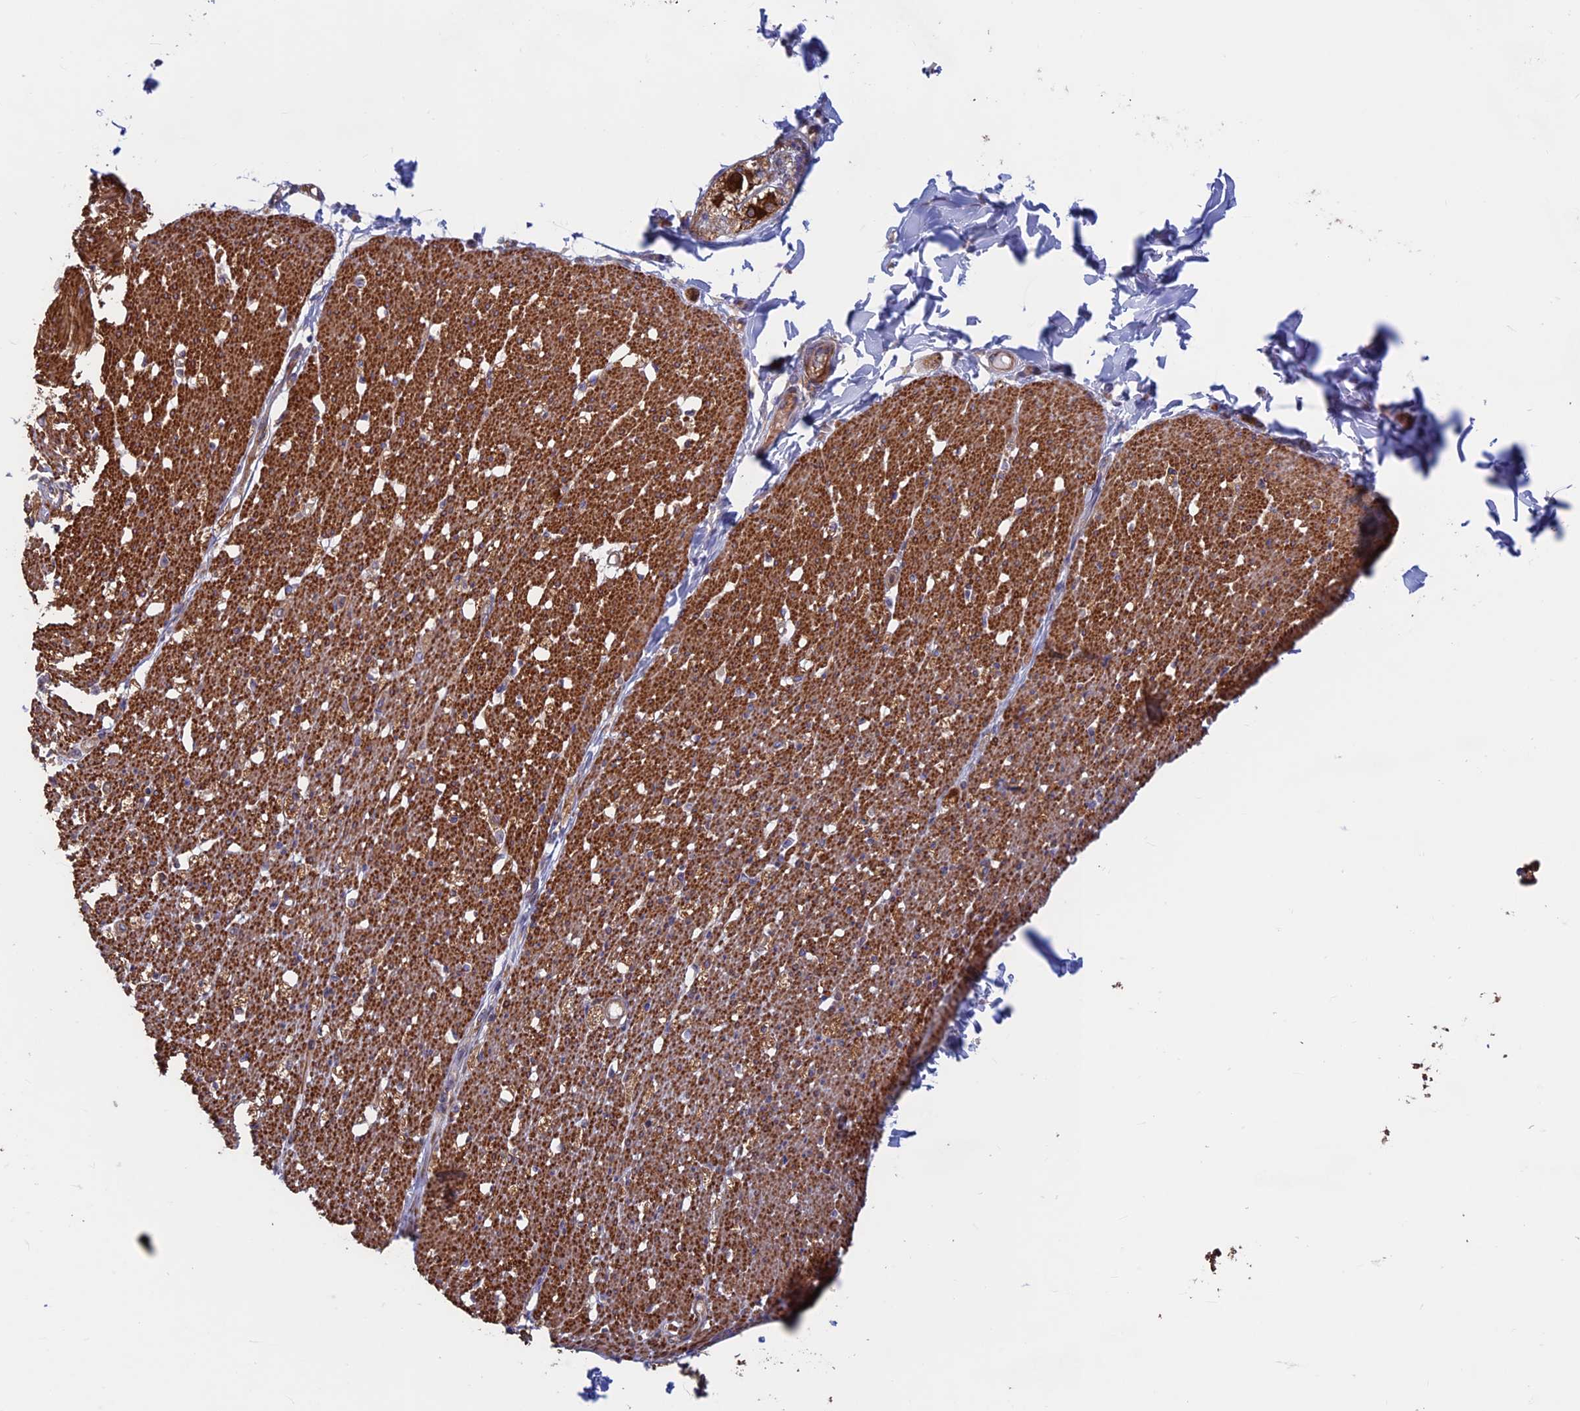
{"staining": {"intensity": "strong", "quantity": ">75%", "location": "cytoplasmic/membranous"}, "tissue": "smooth muscle", "cell_type": "Smooth muscle cells", "image_type": "normal", "snomed": [{"axis": "morphology", "description": "Normal tissue, NOS"}, {"axis": "morphology", "description": "Adenocarcinoma, NOS"}, {"axis": "topography", "description": "Colon"}, {"axis": "topography", "description": "Peripheral nerve tissue"}], "caption": "Protein analysis of normal smooth muscle exhibits strong cytoplasmic/membranous expression in about >75% of smooth muscle cells.", "gene": "DNM1L", "patient": {"sex": "male", "age": 14}}